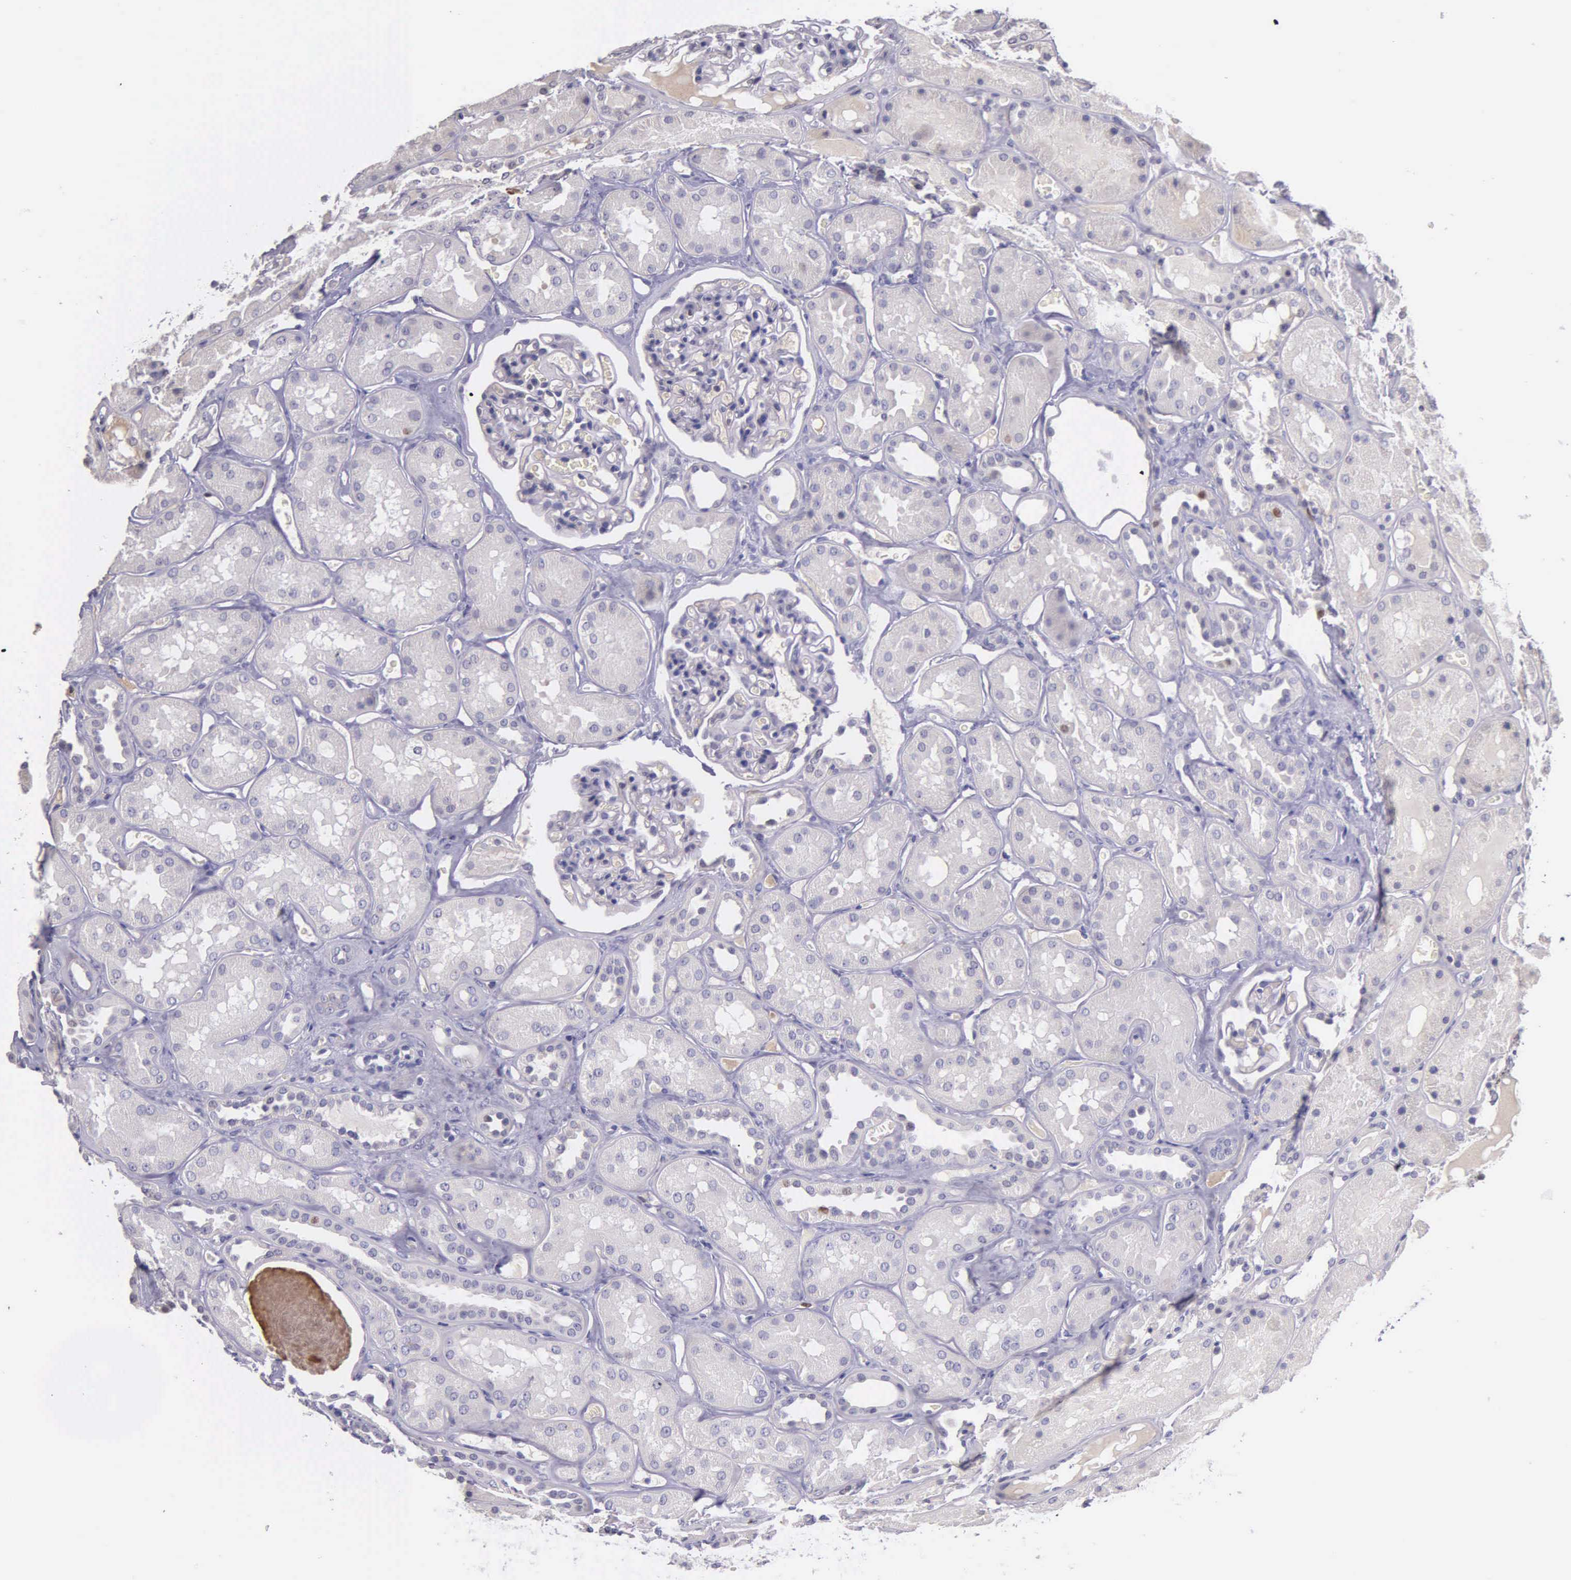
{"staining": {"intensity": "negative", "quantity": "none", "location": "none"}, "tissue": "kidney", "cell_type": "Cells in glomeruli", "image_type": "normal", "snomed": [{"axis": "morphology", "description": "Normal tissue, NOS"}, {"axis": "topography", "description": "Kidney"}, {"axis": "topography", "description": "Urinary bladder"}], "caption": "DAB immunohistochemical staining of unremarkable kidney exhibits no significant positivity in cells in glomeruli. (DAB immunohistochemistry with hematoxylin counter stain).", "gene": "MCM5", "patient": {"sex": "male", "age": 64}}